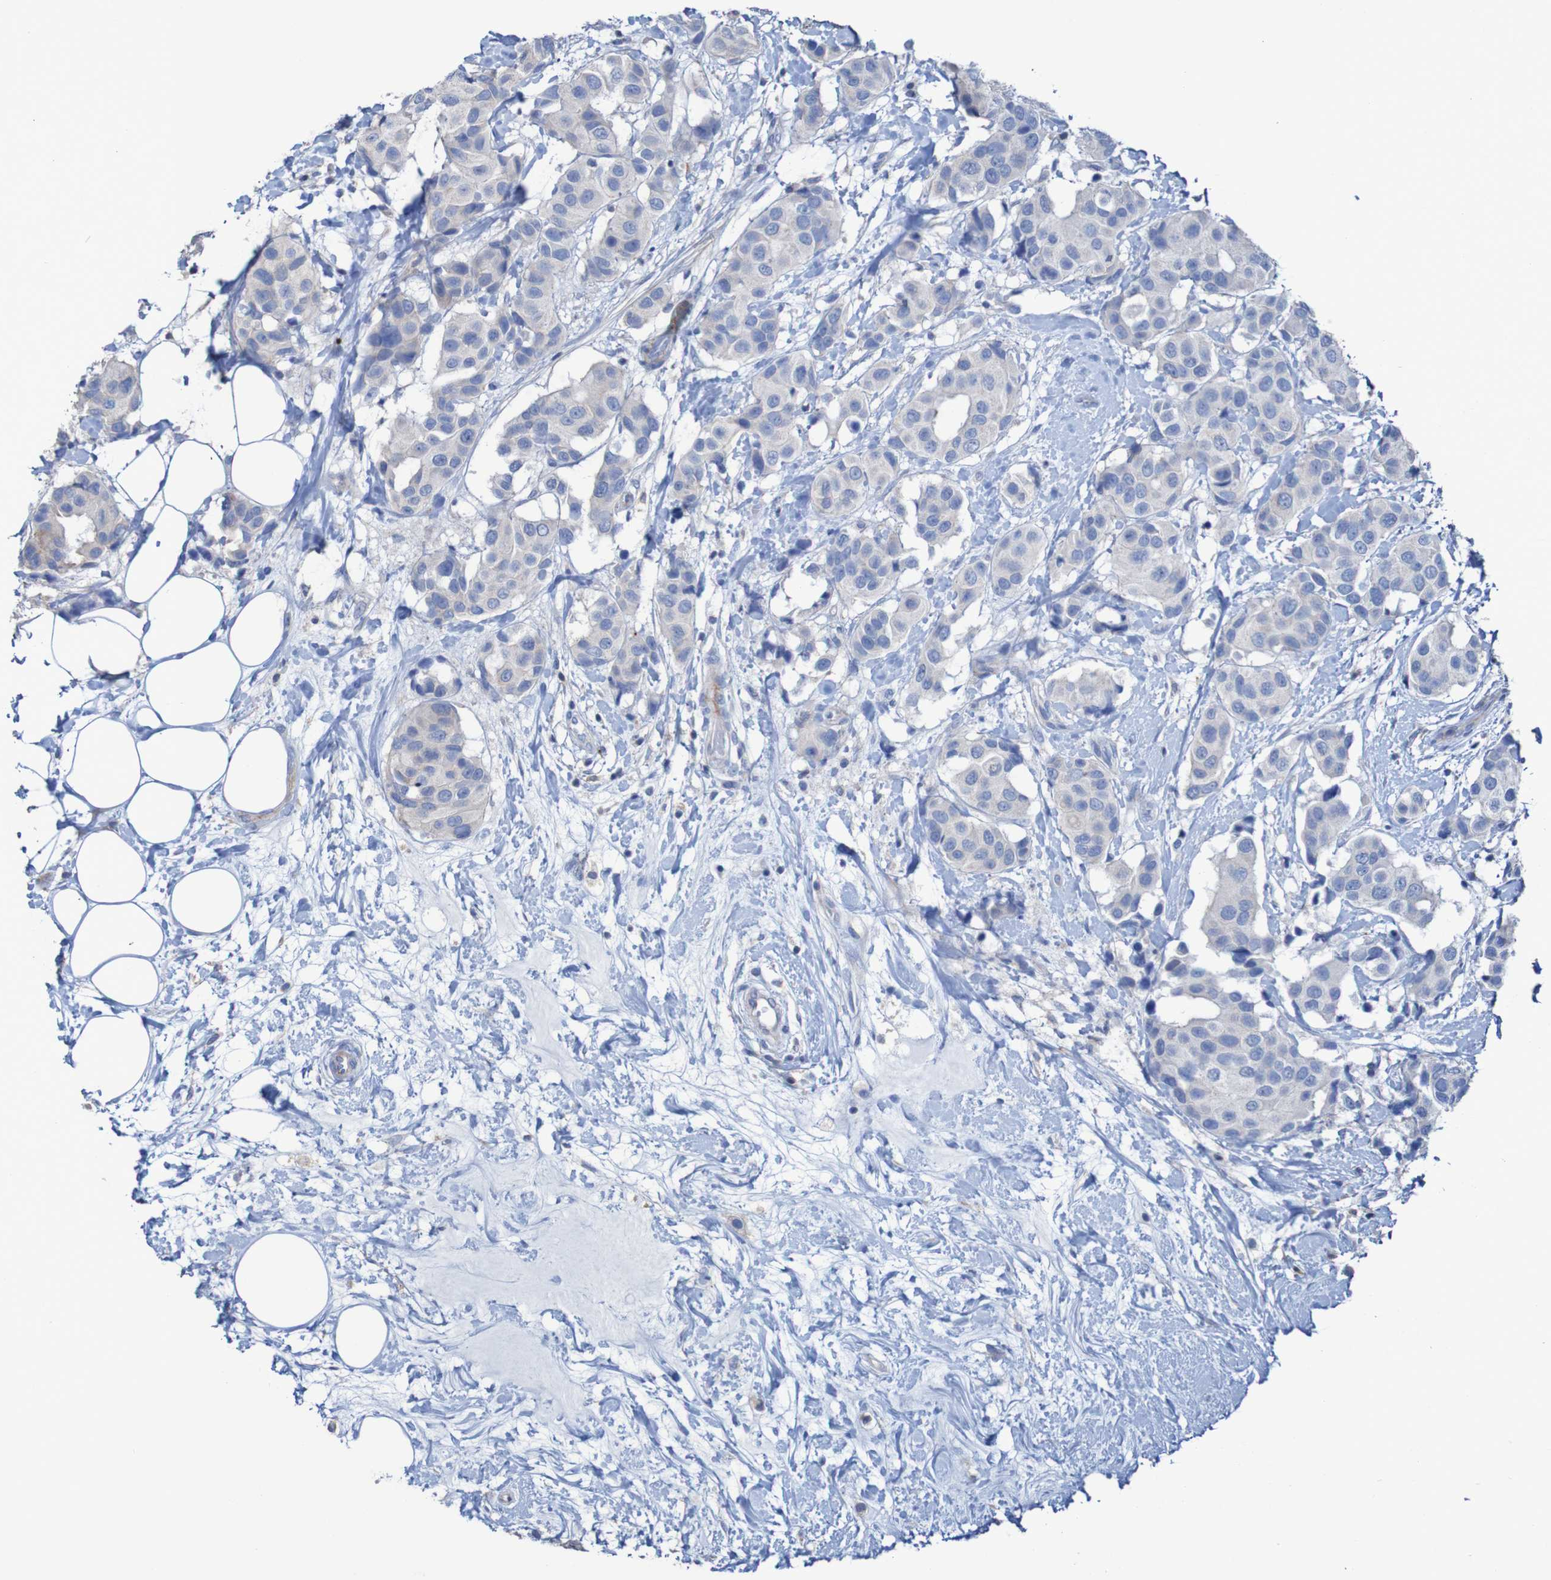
{"staining": {"intensity": "negative", "quantity": "none", "location": "none"}, "tissue": "breast cancer", "cell_type": "Tumor cells", "image_type": "cancer", "snomed": [{"axis": "morphology", "description": "Normal tissue, NOS"}, {"axis": "morphology", "description": "Duct carcinoma"}, {"axis": "topography", "description": "Breast"}], "caption": "Protein analysis of breast cancer (infiltrating ductal carcinoma) reveals no significant positivity in tumor cells. The staining is performed using DAB (3,3'-diaminobenzidine) brown chromogen with nuclei counter-stained in using hematoxylin.", "gene": "RNF182", "patient": {"sex": "female", "age": 39}}